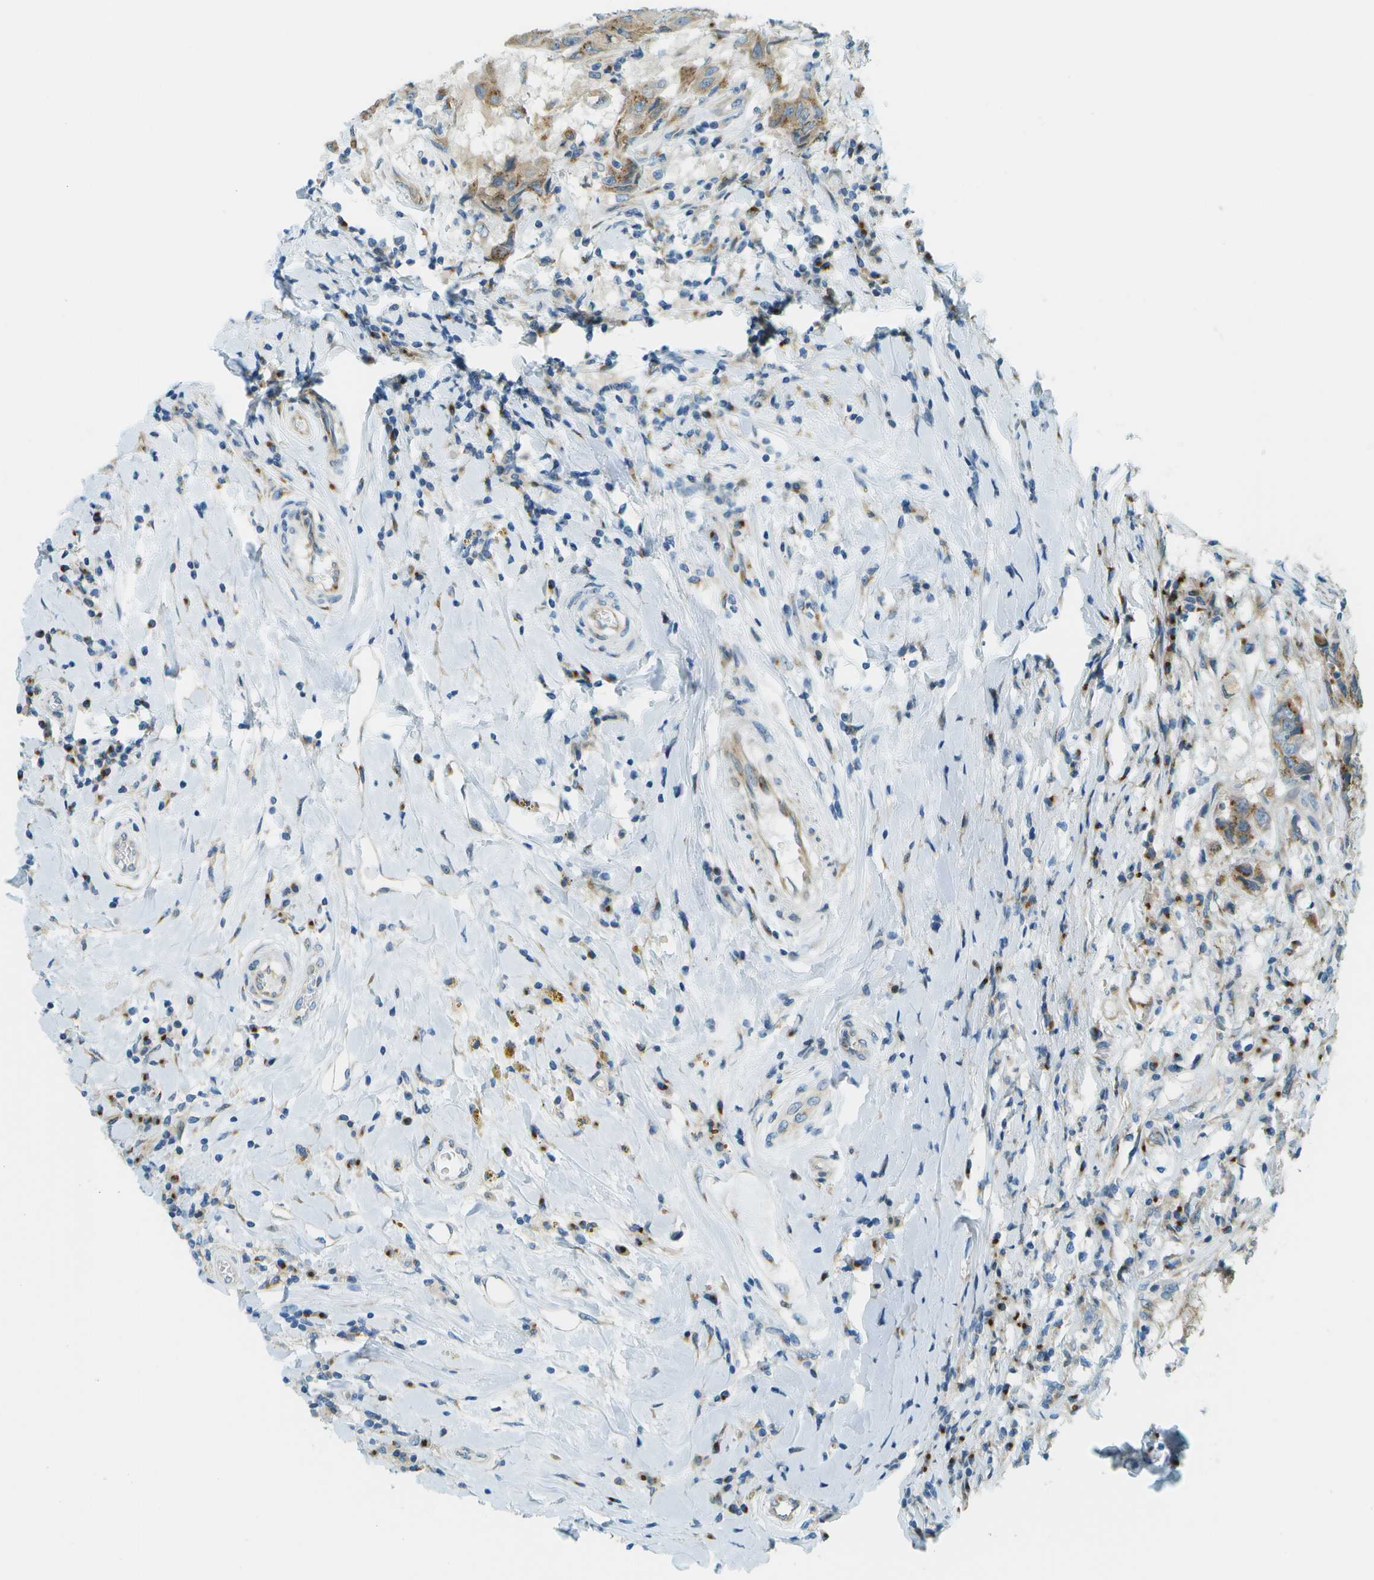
{"staining": {"intensity": "moderate", "quantity": ">75%", "location": "cytoplasmic/membranous"}, "tissue": "breast cancer", "cell_type": "Tumor cells", "image_type": "cancer", "snomed": [{"axis": "morphology", "description": "Duct carcinoma"}, {"axis": "topography", "description": "Breast"}], "caption": "Breast invasive ductal carcinoma stained with a protein marker demonstrates moderate staining in tumor cells.", "gene": "ACBD3", "patient": {"sex": "female", "age": 27}}